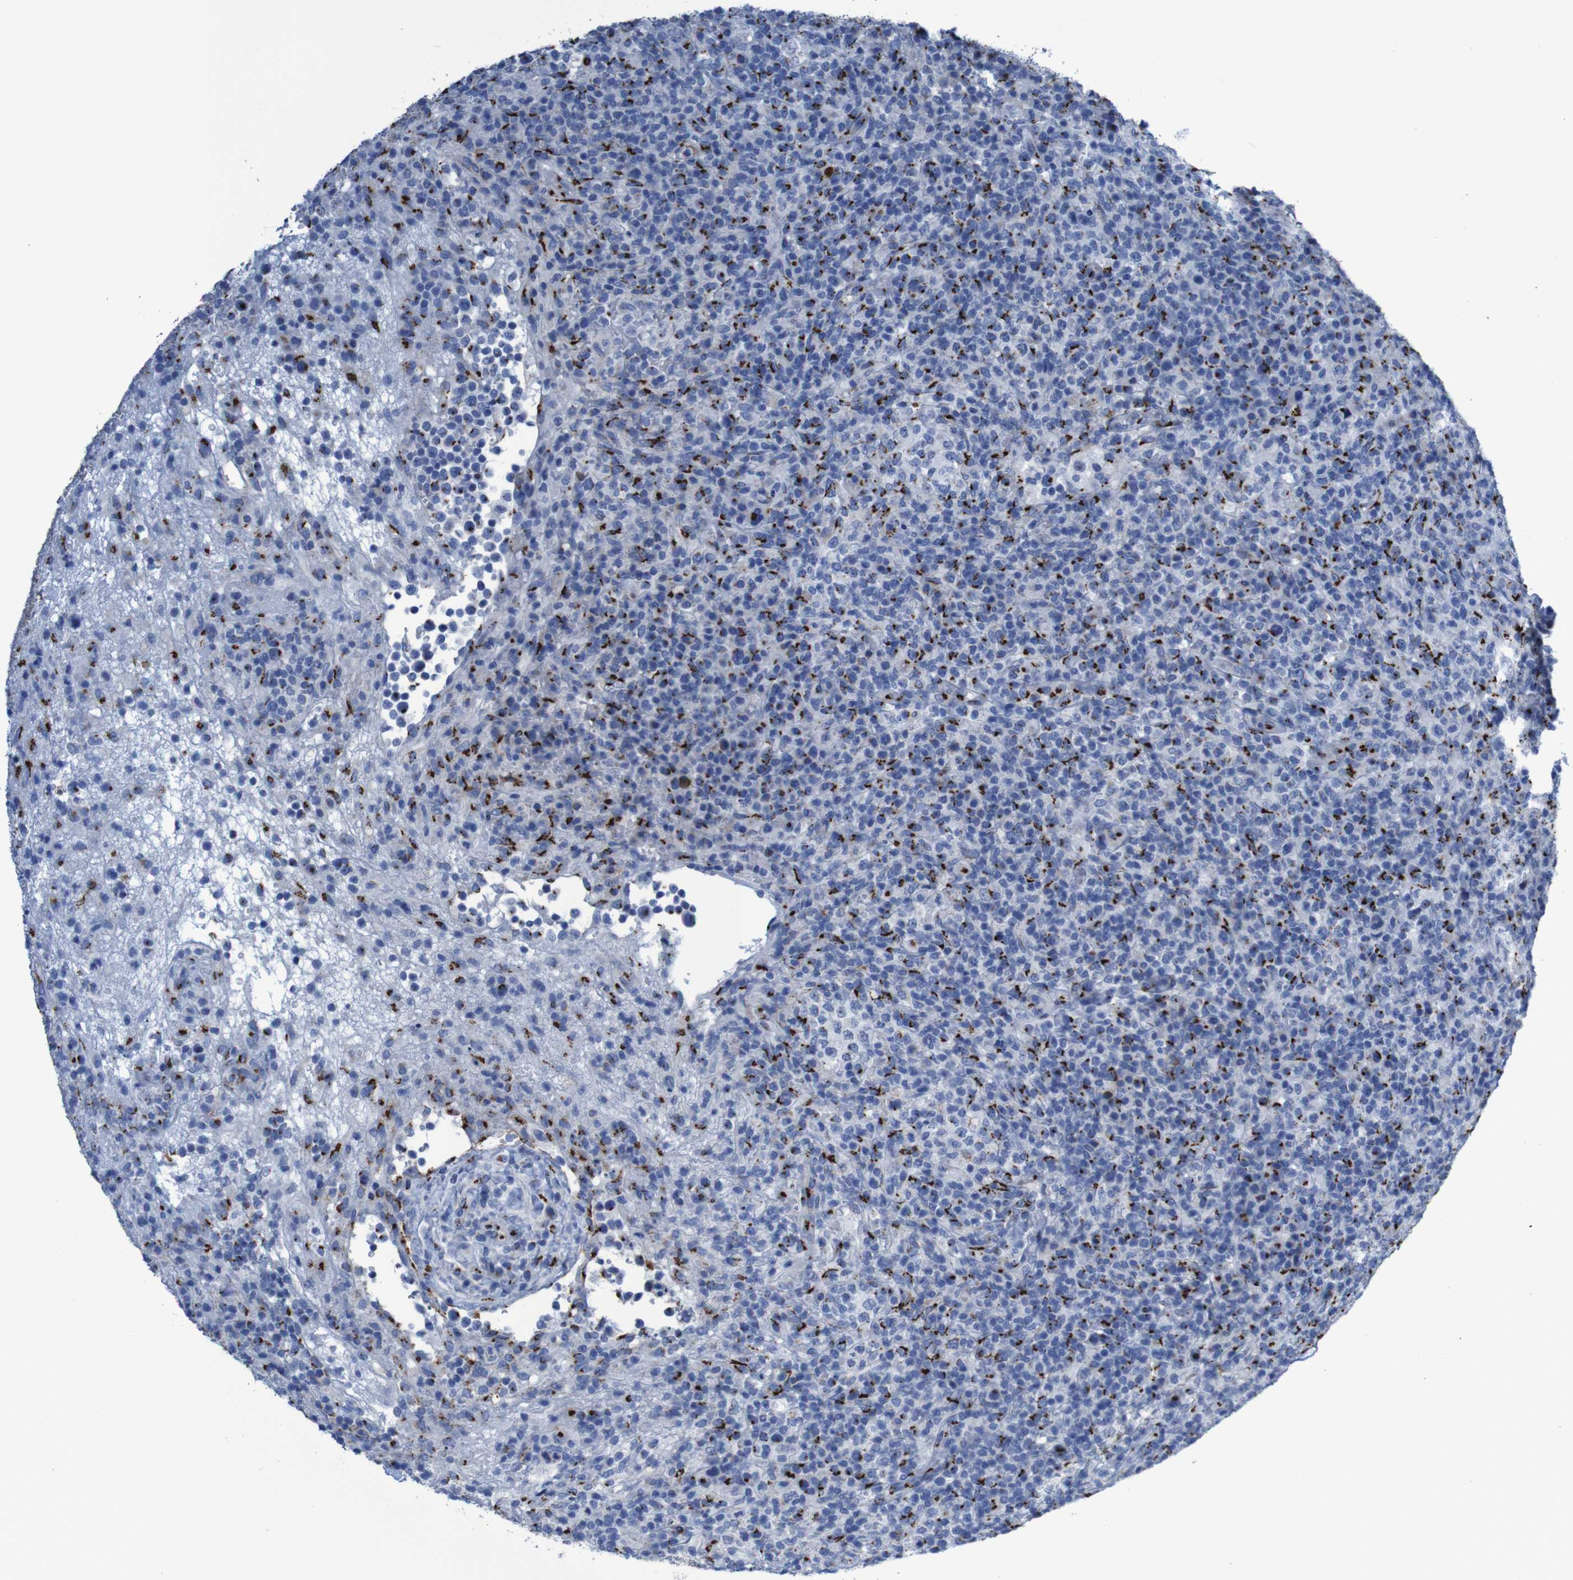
{"staining": {"intensity": "strong", "quantity": "25%-75%", "location": "cytoplasmic/membranous"}, "tissue": "lymphoma", "cell_type": "Tumor cells", "image_type": "cancer", "snomed": [{"axis": "morphology", "description": "Malignant lymphoma, non-Hodgkin's type, High grade"}, {"axis": "topography", "description": "Lymph node"}], "caption": "Immunohistochemical staining of human lymphoma exhibits strong cytoplasmic/membranous protein expression in about 25%-75% of tumor cells.", "gene": "GOLM1", "patient": {"sex": "female", "age": 76}}